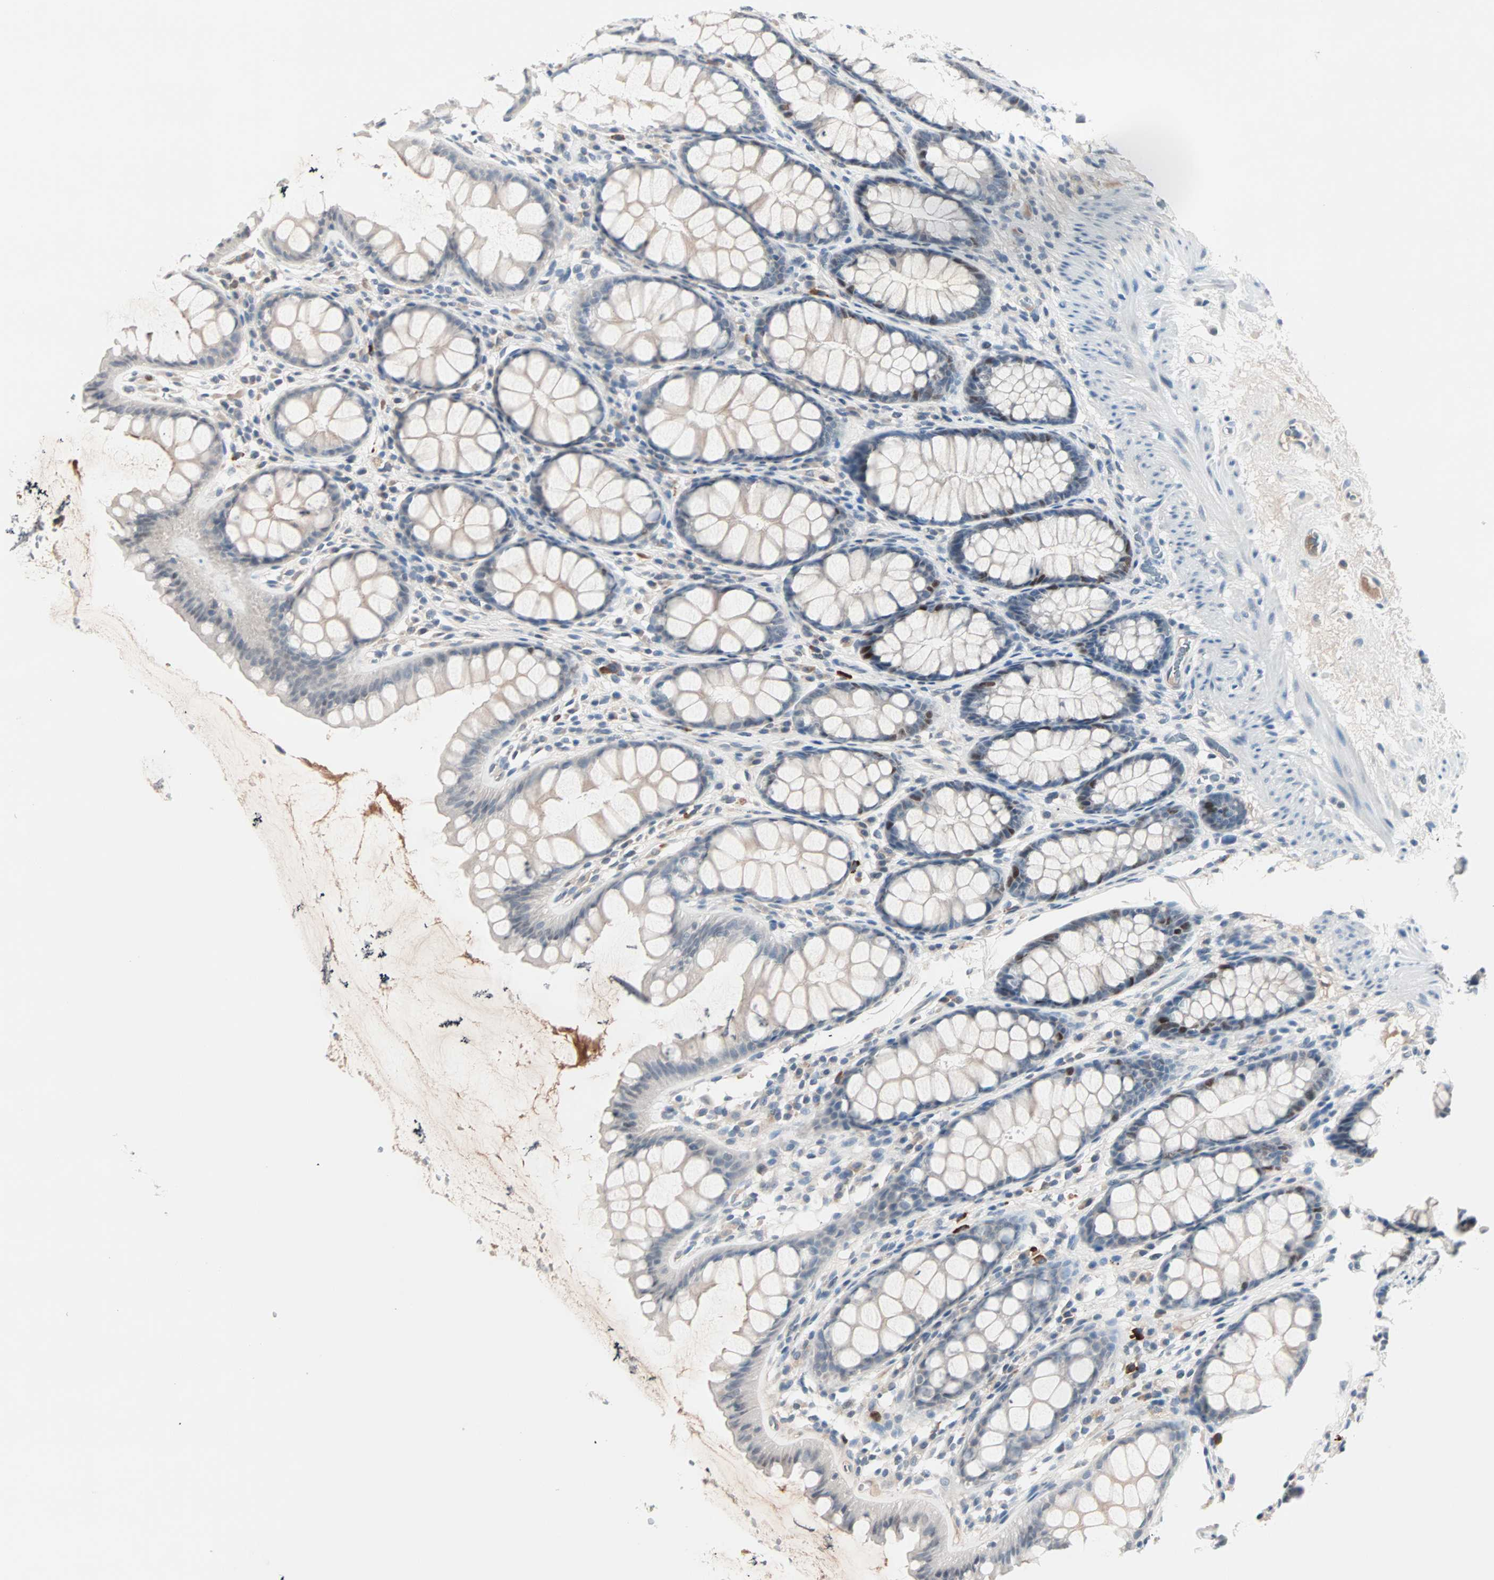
{"staining": {"intensity": "negative", "quantity": "none", "location": "none"}, "tissue": "colon", "cell_type": "Endothelial cells", "image_type": "normal", "snomed": [{"axis": "morphology", "description": "Normal tissue, NOS"}, {"axis": "topography", "description": "Colon"}], "caption": "High magnification brightfield microscopy of benign colon stained with DAB (brown) and counterstained with hematoxylin (blue): endothelial cells show no significant positivity. (DAB (3,3'-diaminobenzidine) immunohistochemistry (IHC) visualized using brightfield microscopy, high magnification).", "gene": "CCNE2", "patient": {"sex": "female", "age": 55}}